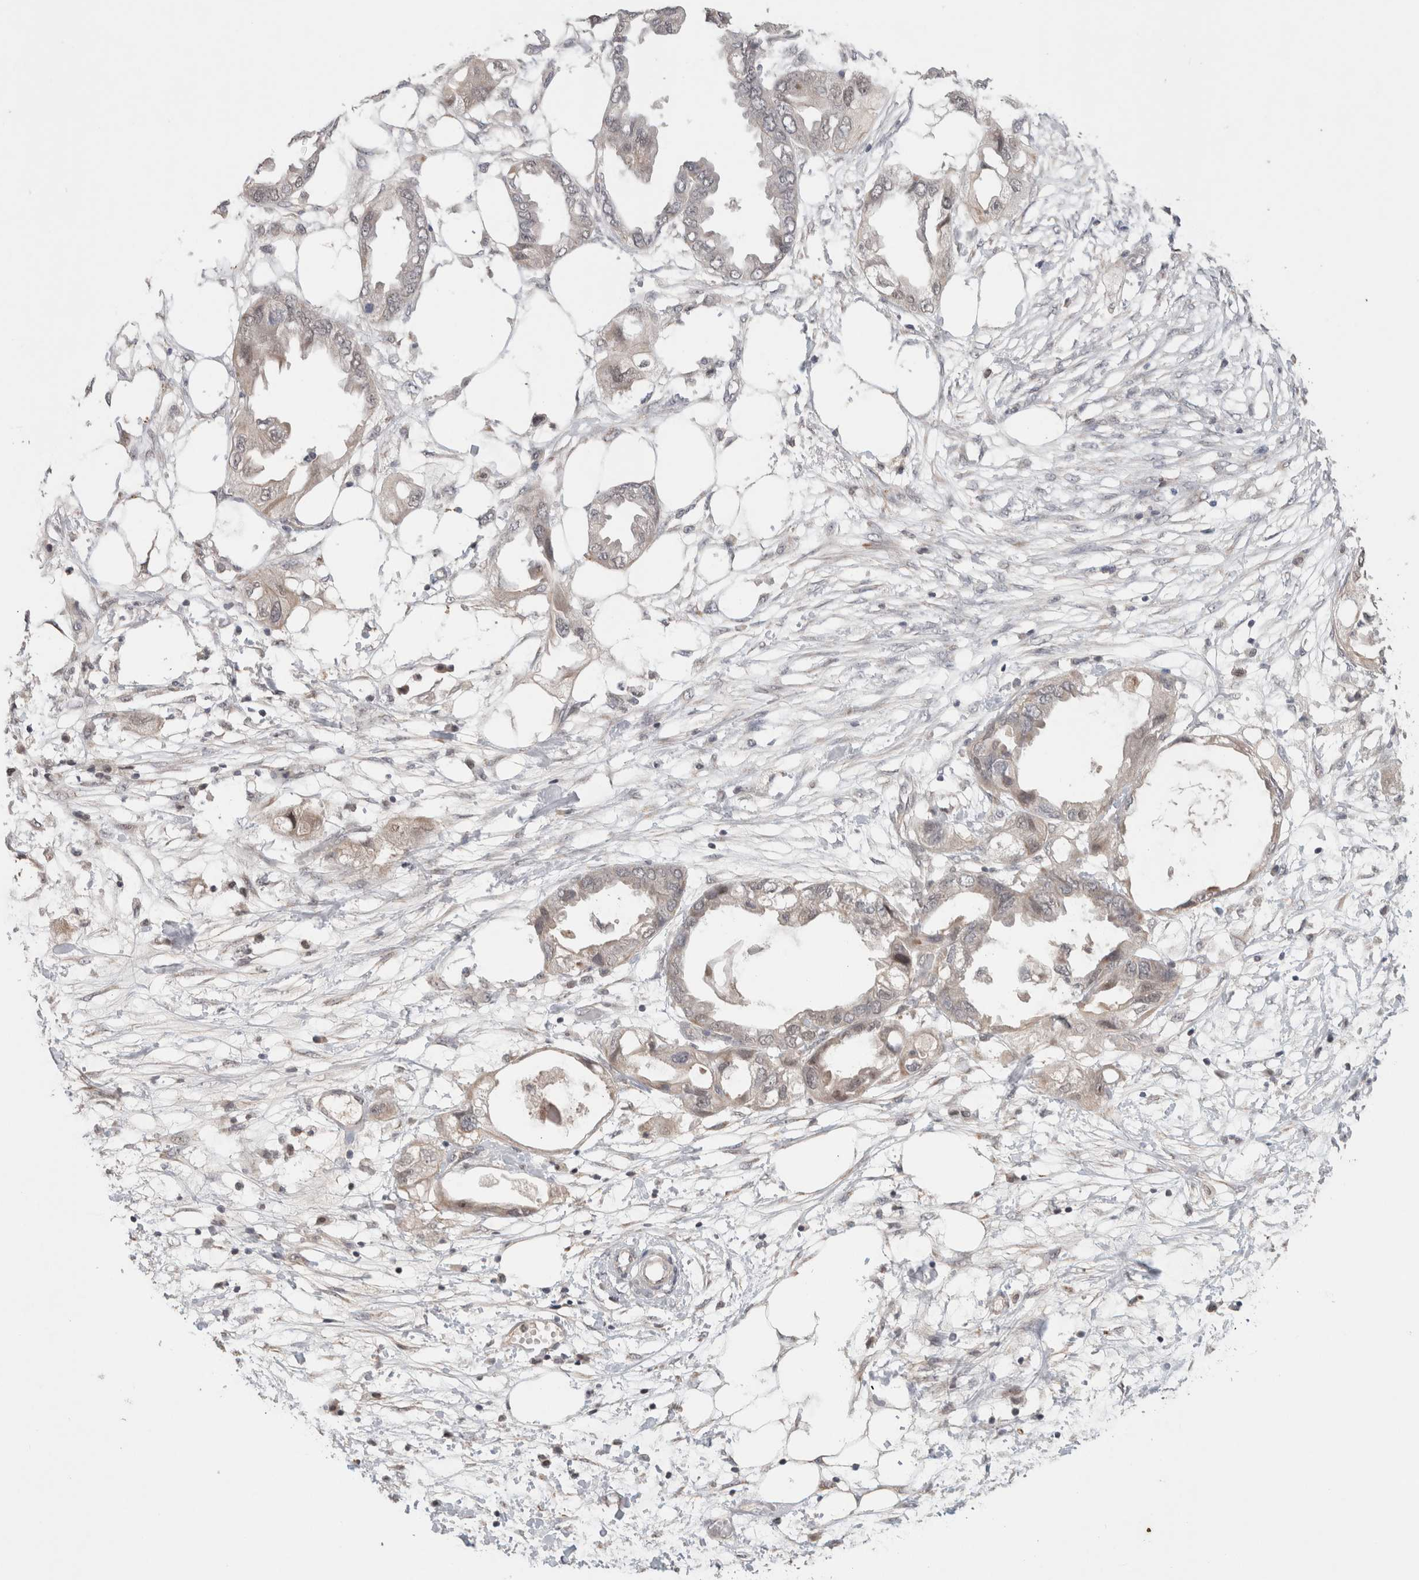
{"staining": {"intensity": "weak", "quantity": "<25%", "location": "cytoplasmic/membranous"}, "tissue": "endometrial cancer", "cell_type": "Tumor cells", "image_type": "cancer", "snomed": [{"axis": "morphology", "description": "Adenocarcinoma, NOS"}, {"axis": "morphology", "description": "Adenocarcinoma, metastatic, NOS"}, {"axis": "topography", "description": "Adipose tissue"}, {"axis": "topography", "description": "Endometrium"}], "caption": "Immunohistochemical staining of human metastatic adenocarcinoma (endometrial) demonstrates no significant positivity in tumor cells.", "gene": "SYDE2", "patient": {"sex": "female", "age": 67}}